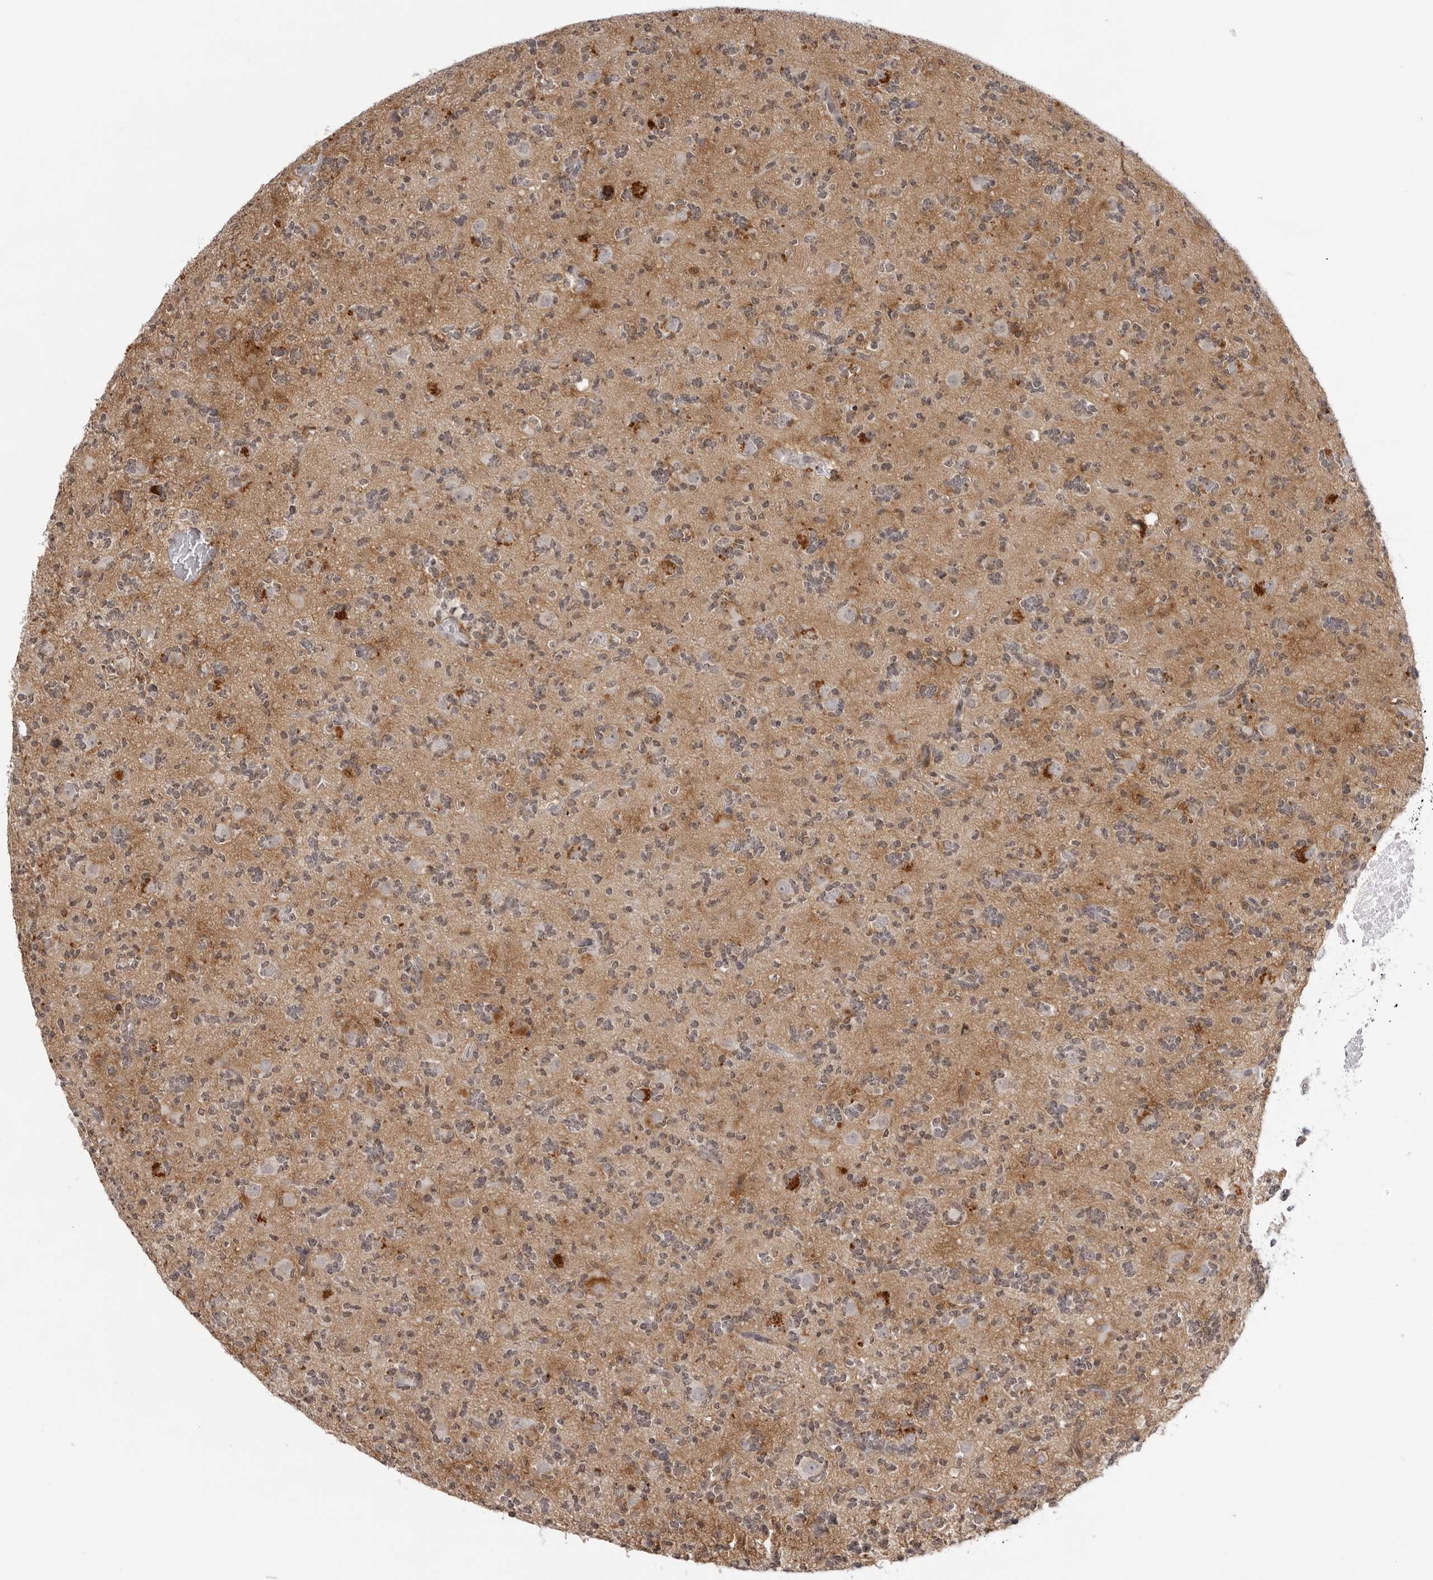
{"staining": {"intensity": "negative", "quantity": "none", "location": "none"}, "tissue": "glioma", "cell_type": "Tumor cells", "image_type": "cancer", "snomed": [{"axis": "morphology", "description": "Glioma, malignant, High grade"}, {"axis": "topography", "description": "Brain"}], "caption": "The IHC histopathology image has no significant positivity in tumor cells of glioma tissue.", "gene": "NTM", "patient": {"sex": "female", "age": 62}}